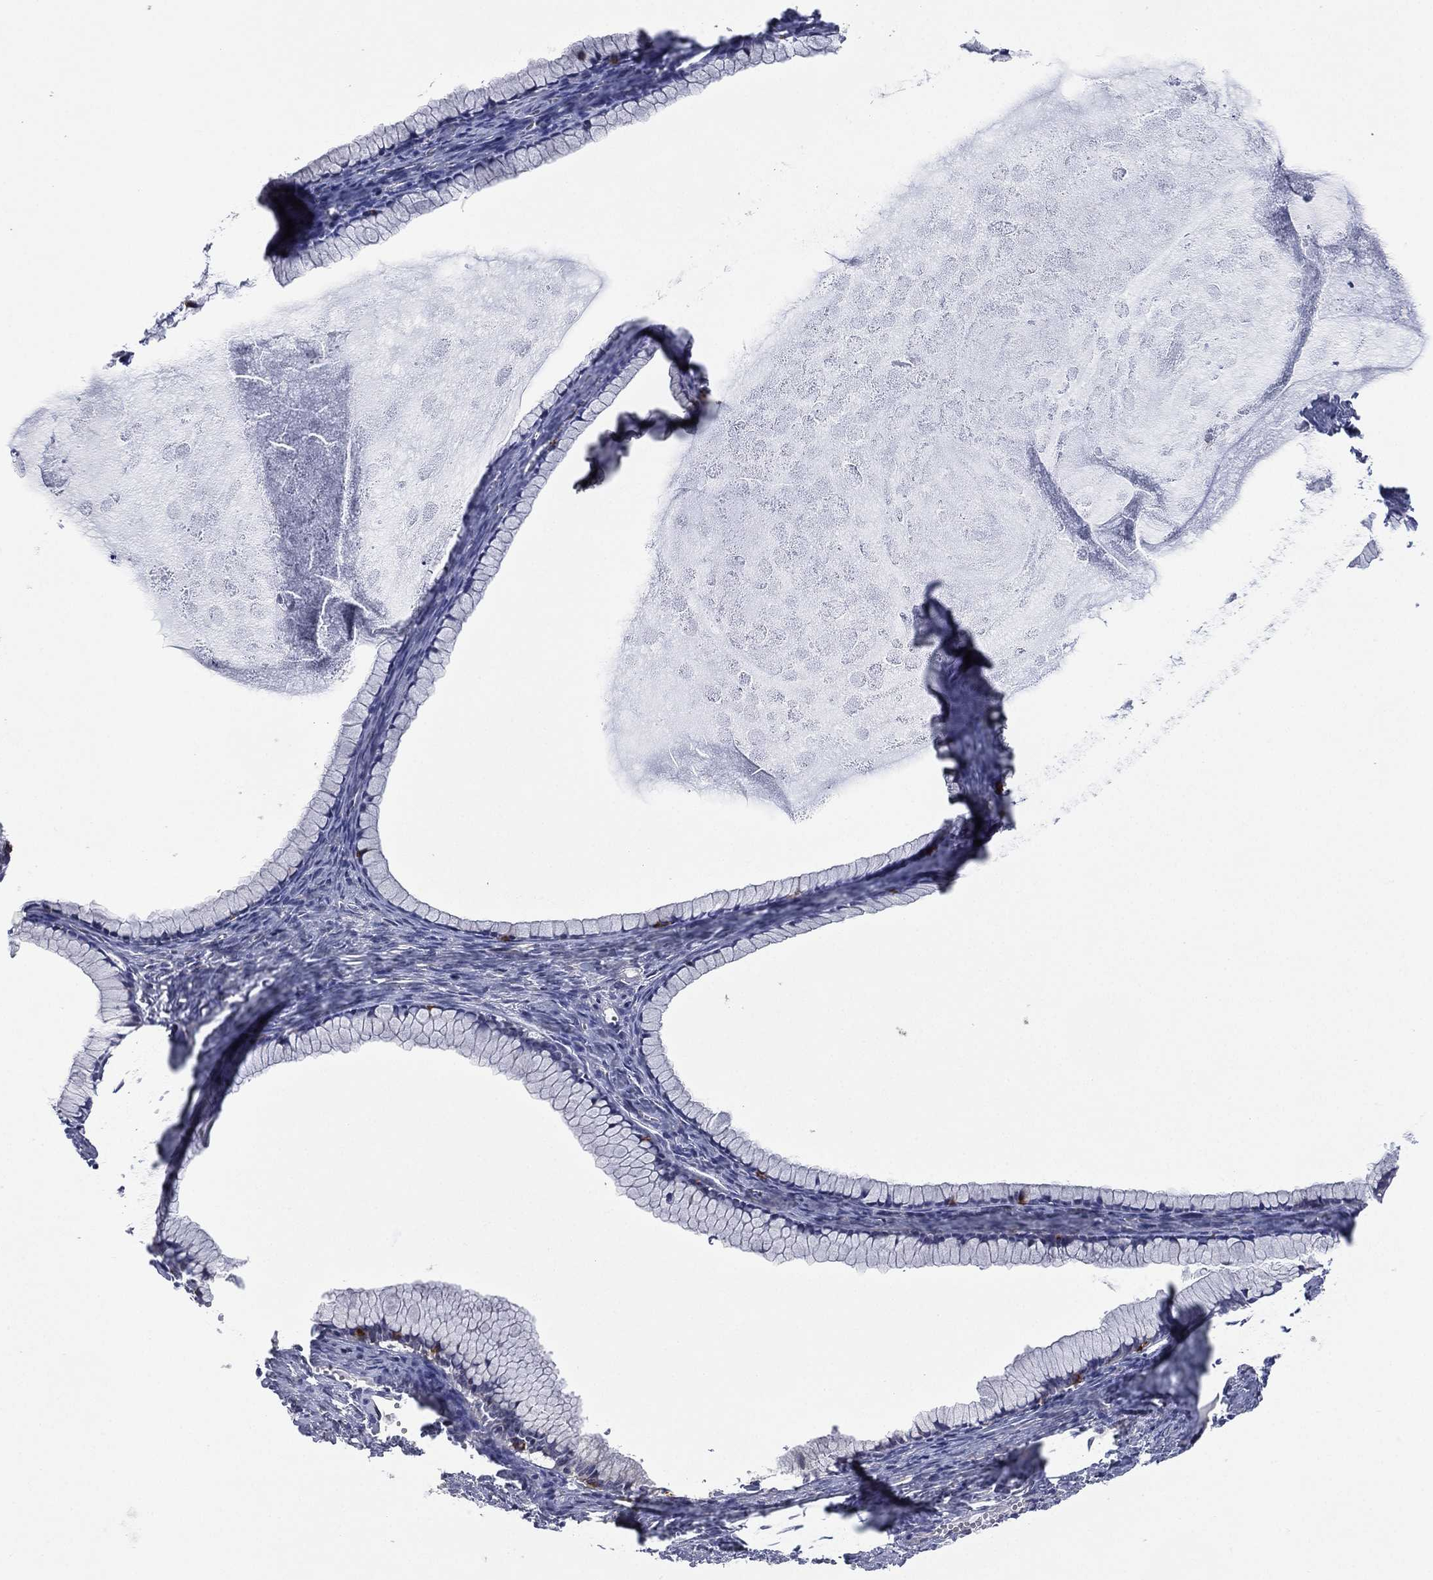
{"staining": {"intensity": "negative", "quantity": "none", "location": "none"}, "tissue": "ovarian cancer", "cell_type": "Tumor cells", "image_type": "cancer", "snomed": [{"axis": "morphology", "description": "Cystadenocarcinoma, mucinous, NOS"}, {"axis": "topography", "description": "Ovary"}], "caption": "Immunohistochemistry of human ovarian cancer (mucinous cystadenocarcinoma) displays no positivity in tumor cells.", "gene": "C2orf76", "patient": {"sex": "female", "age": 41}}